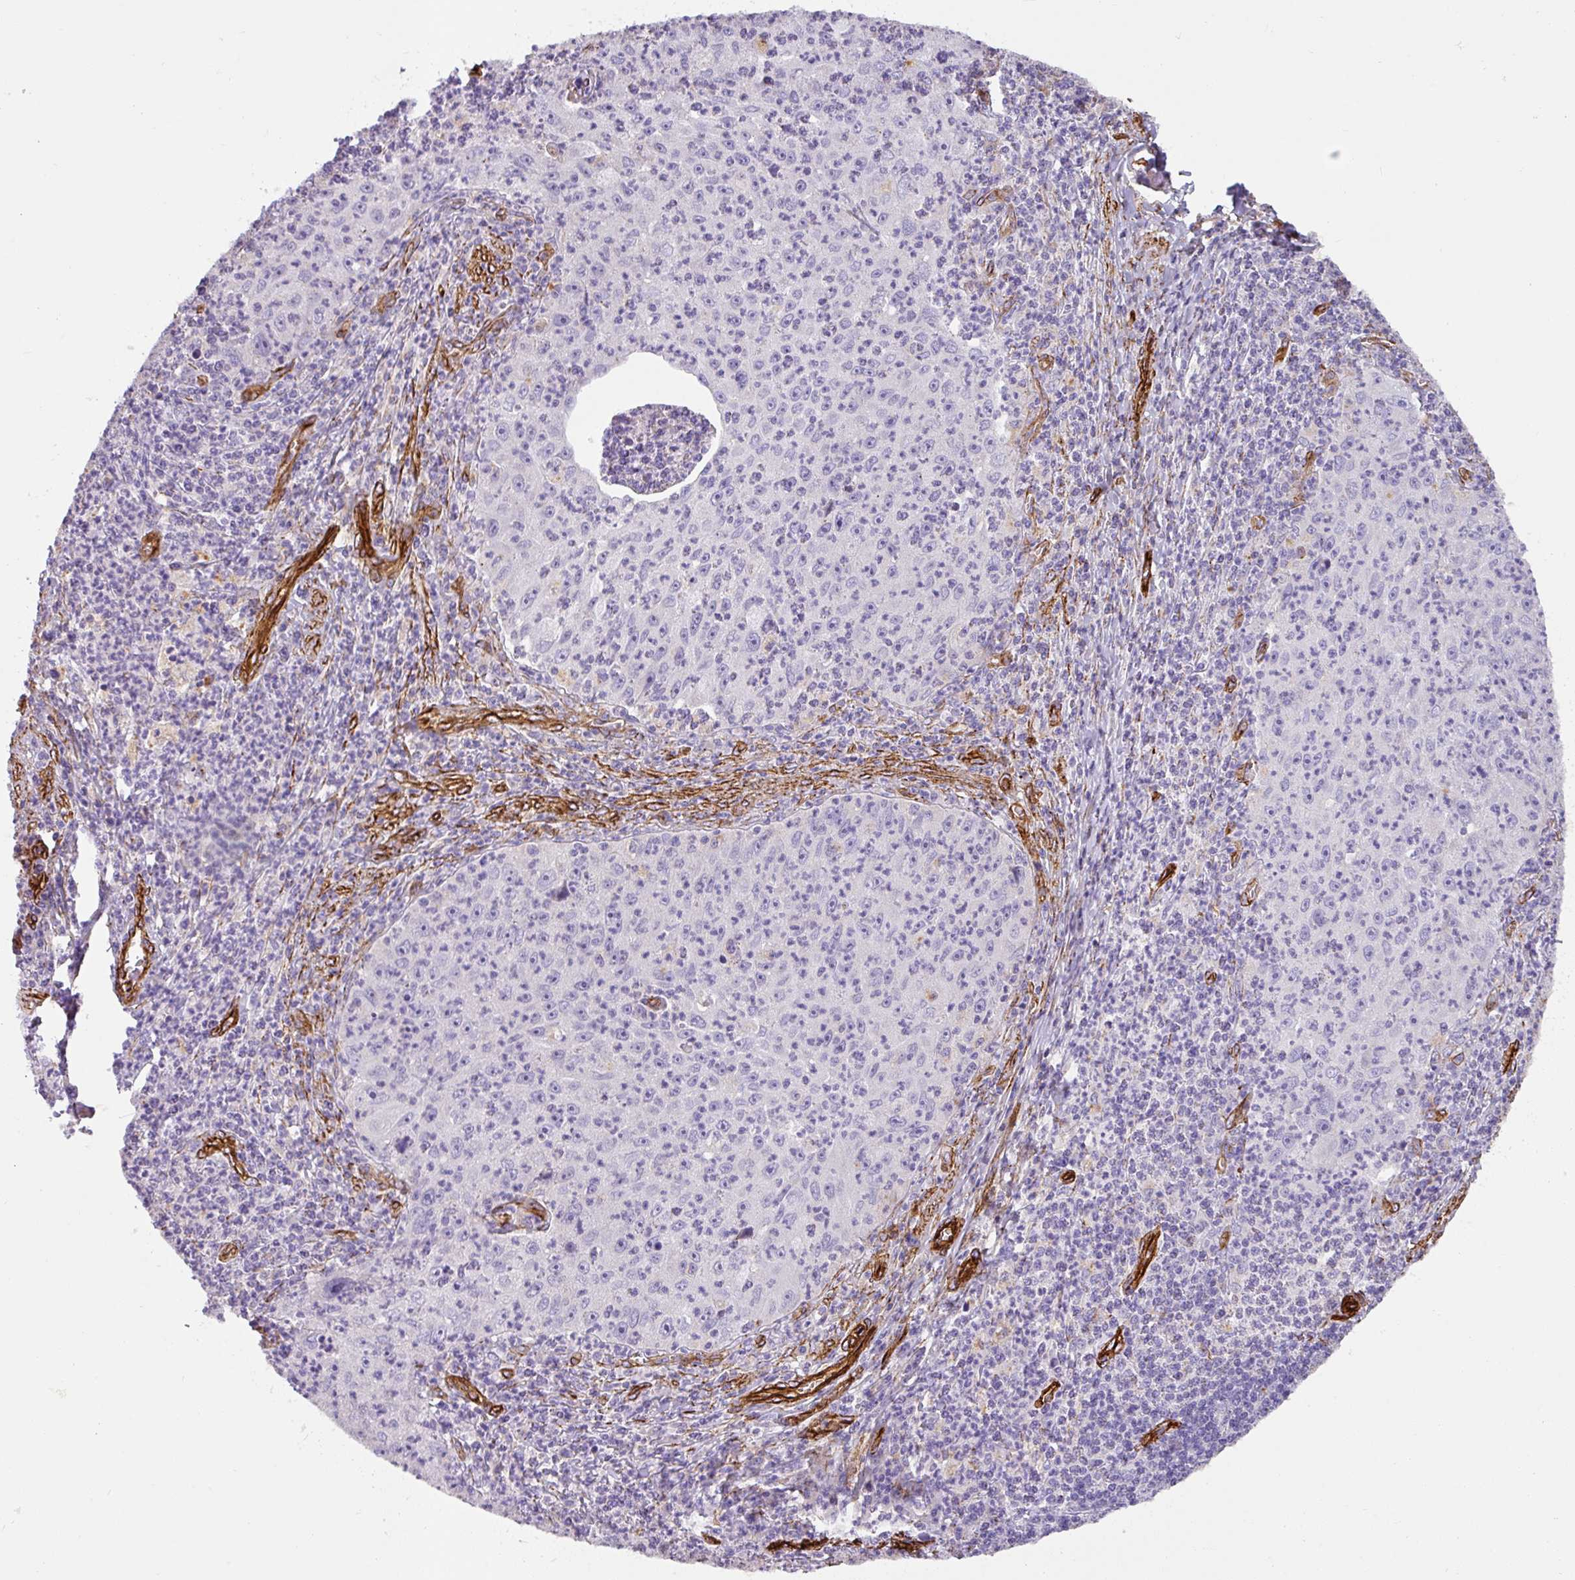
{"staining": {"intensity": "negative", "quantity": "none", "location": "none"}, "tissue": "cervical cancer", "cell_type": "Tumor cells", "image_type": "cancer", "snomed": [{"axis": "morphology", "description": "Squamous cell carcinoma, NOS"}, {"axis": "topography", "description": "Cervix"}], "caption": "Cervical squamous cell carcinoma was stained to show a protein in brown. There is no significant staining in tumor cells. (IHC, brightfield microscopy, high magnification).", "gene": "SLC25A17", "patient": {"sex": "female", "age": 30}}